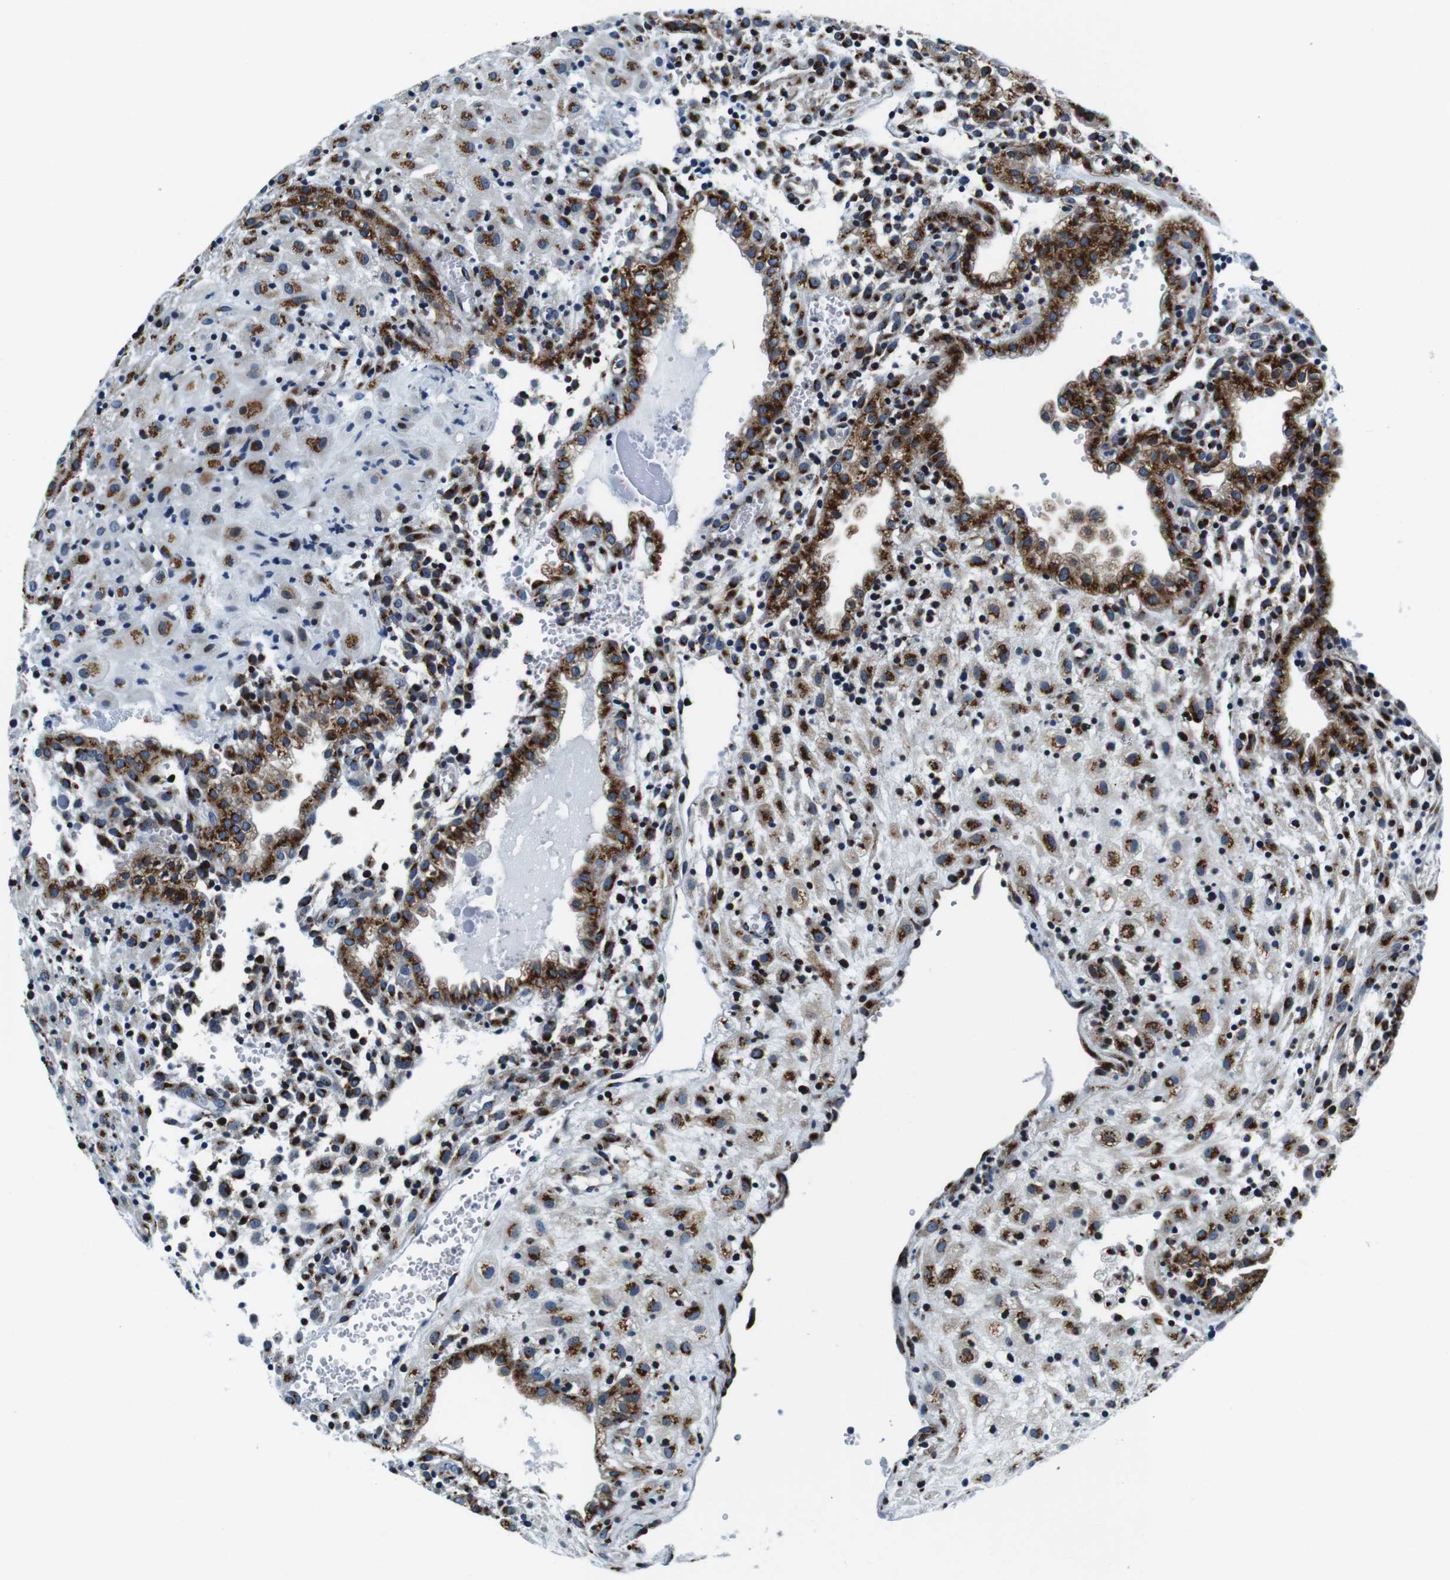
{"staining": {"intensity": "strong", "quantity": ">75%", "location": "cytoplasmic/membranous"}, "tissue": "placenta", "cell_type": "Decidual cells", "image_type": "normal", "snomed": [{"axis": "morphology", "description": "Normal tissue, NOS"}, {"axis": "topography", "description": "Placenta"}], "caption": "Decidual cells exhibit strong cytoplasmic/membranous staining in approximately >75% of cells in unremarkable placenta. (DAB (3,3'-diaminobenzidine) IHC, brown staining for protein, blue staining for nuclei).", "gene": "FAR2", "patient": {"sex": "female", "age": 18}}